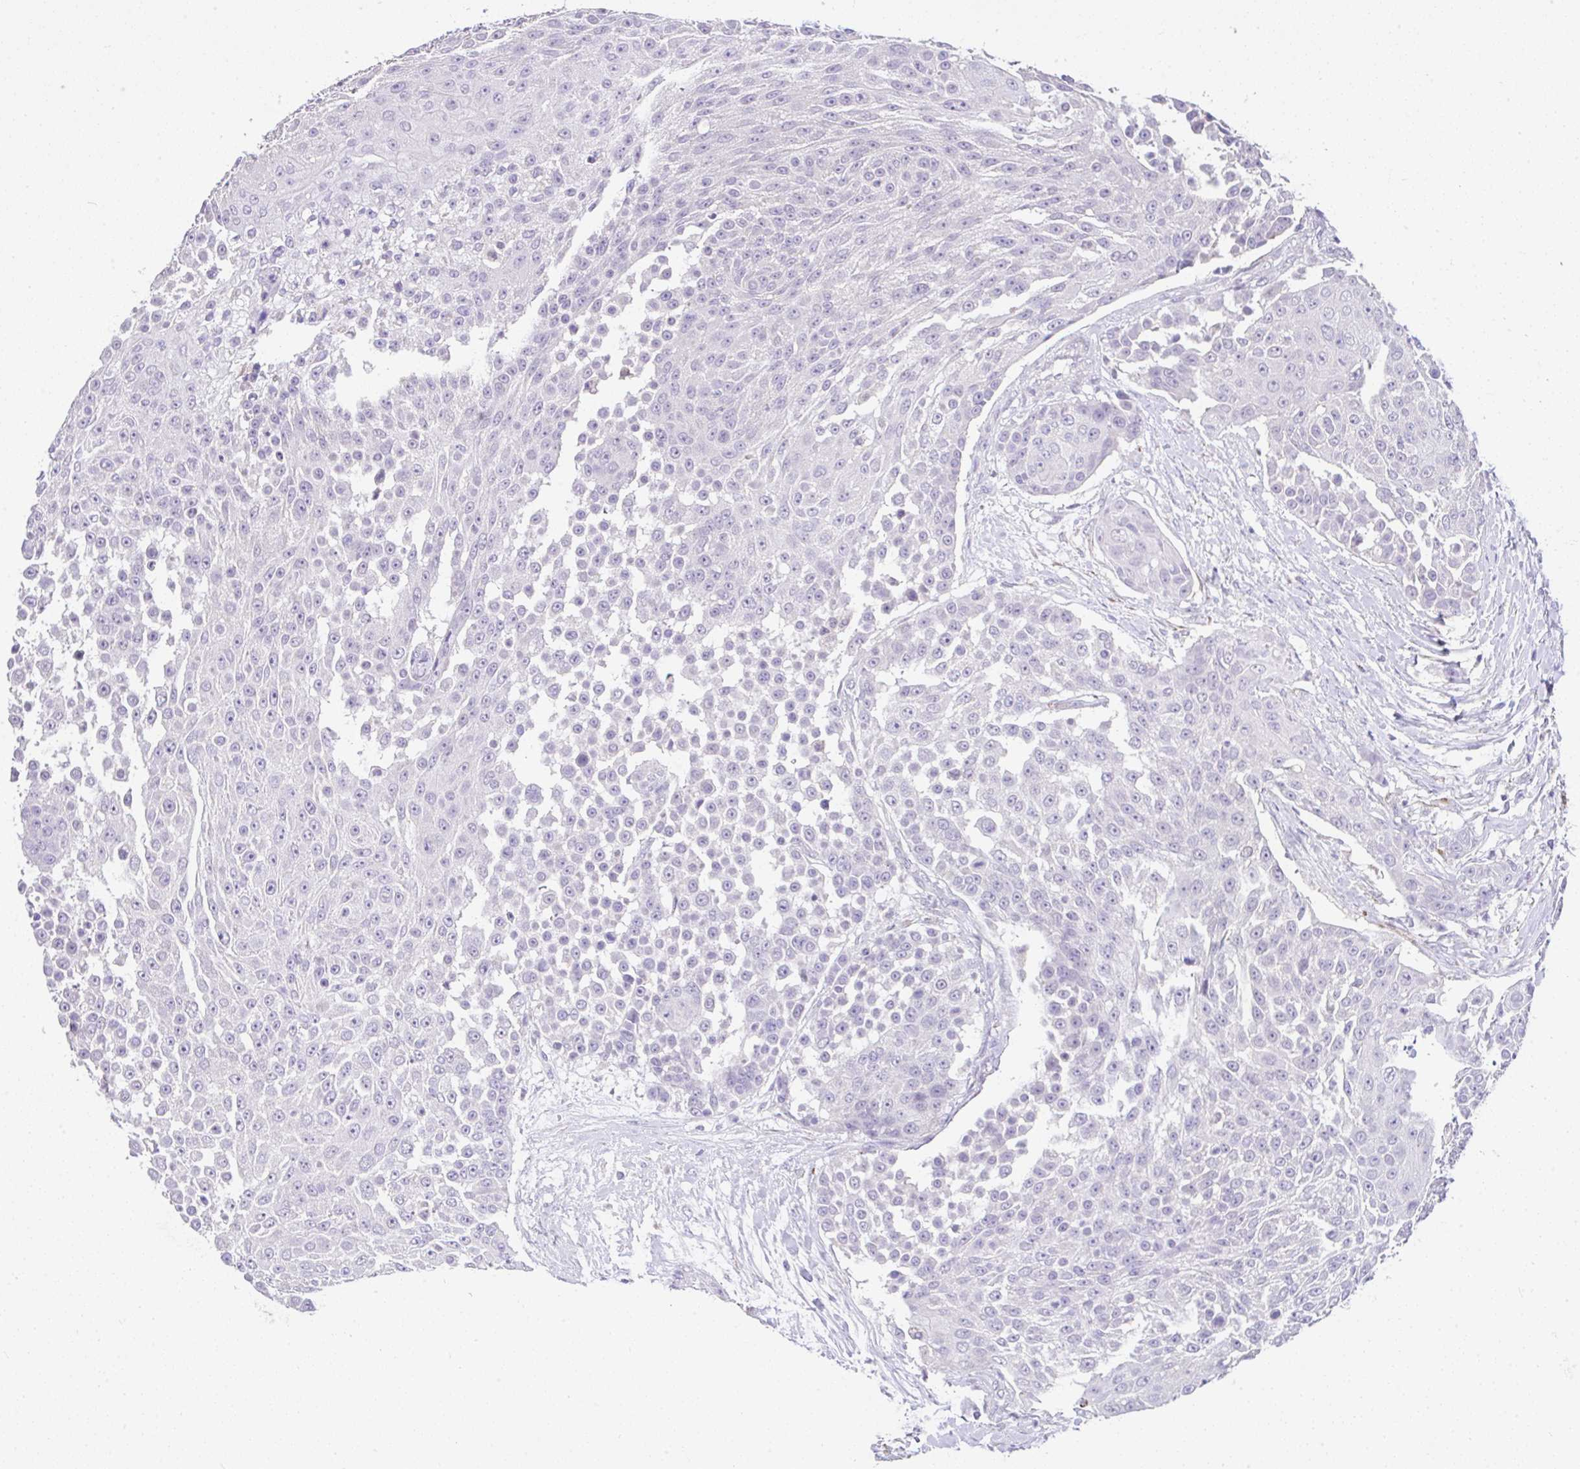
{"staining": {"intensity": "negative", "quantity": "none", "location": "none"}, "tissue": "urothelial cancer", "cell_type": "Tumor cells", "image_type": "cancer", "snomed": [{"axis": "morphology", "description": "Urothelial carcinoma, High grade"}, {"axis": "topography", "description": "Urinary bladder"}], "caption": "This is a image of IHC staining of urothelial carcinoma (high-grade), which shows no staining in tumor cells.", "gene": "CTU1", "patient": {"sex": "female", "age": 63}}